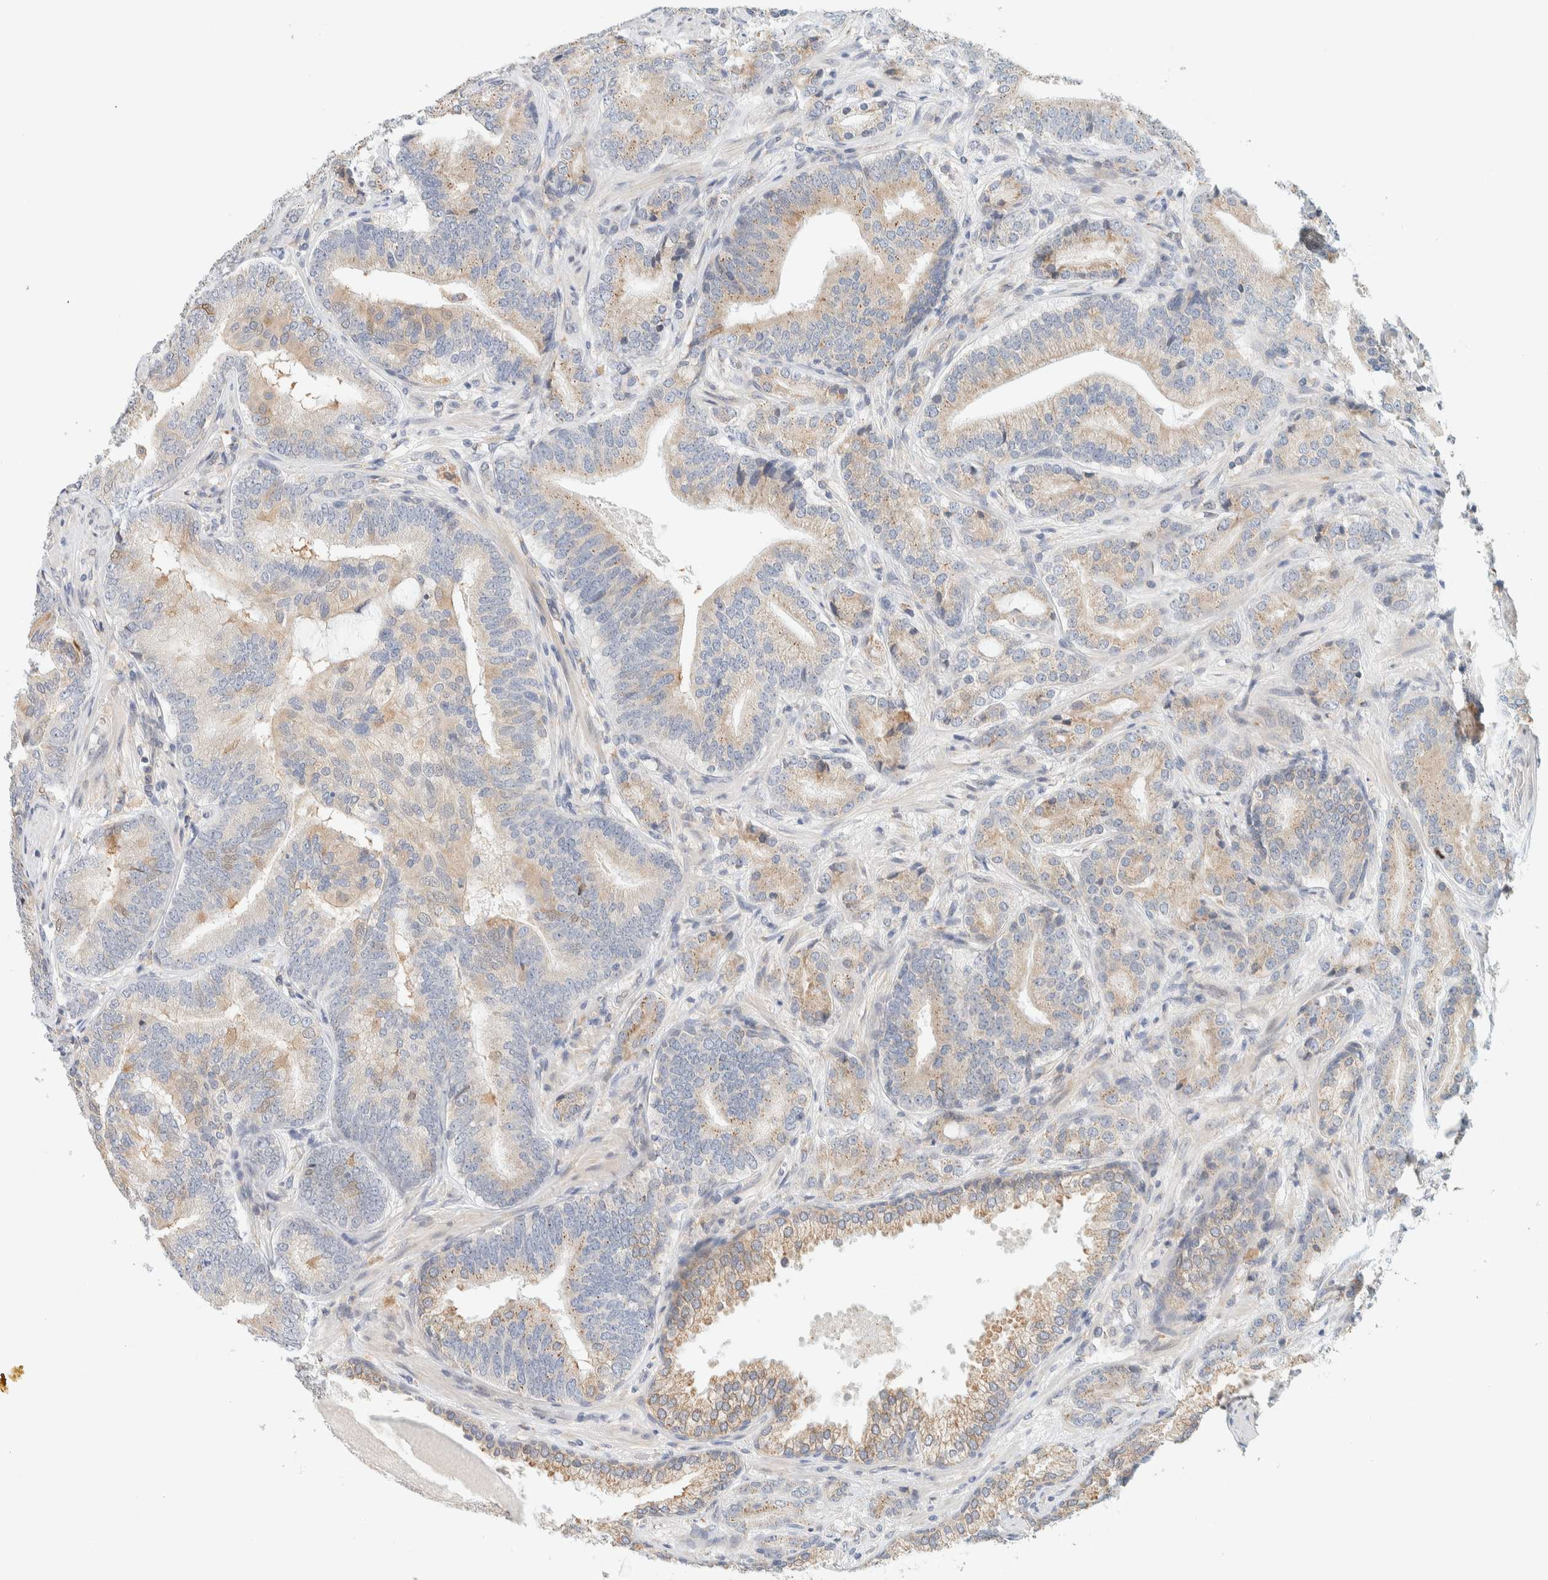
{"staining": {"intensity": "weak", "quantity": ">75%", "location": "cytoplasmic/membranous"}, "tissue": "prostate cancer", "cell_type": "Tumor cells", "image_type": "cancer", "snomed": [{"axis": "morphology", "description": "Adenocarcinoma, High grade"}, {"axis": "topography", "description": "Prostate"}], "caption": "This micrograph exhibits immunohistochemistry (IHC) staining of human prostate cancer (adenocarcinoma (high-grade)), with low weak cytoplasmic/membranous staining in approximately >75% of tumor cells.", "gene": "SUMF2", "patient": {"sex": "male", "age": 55}}